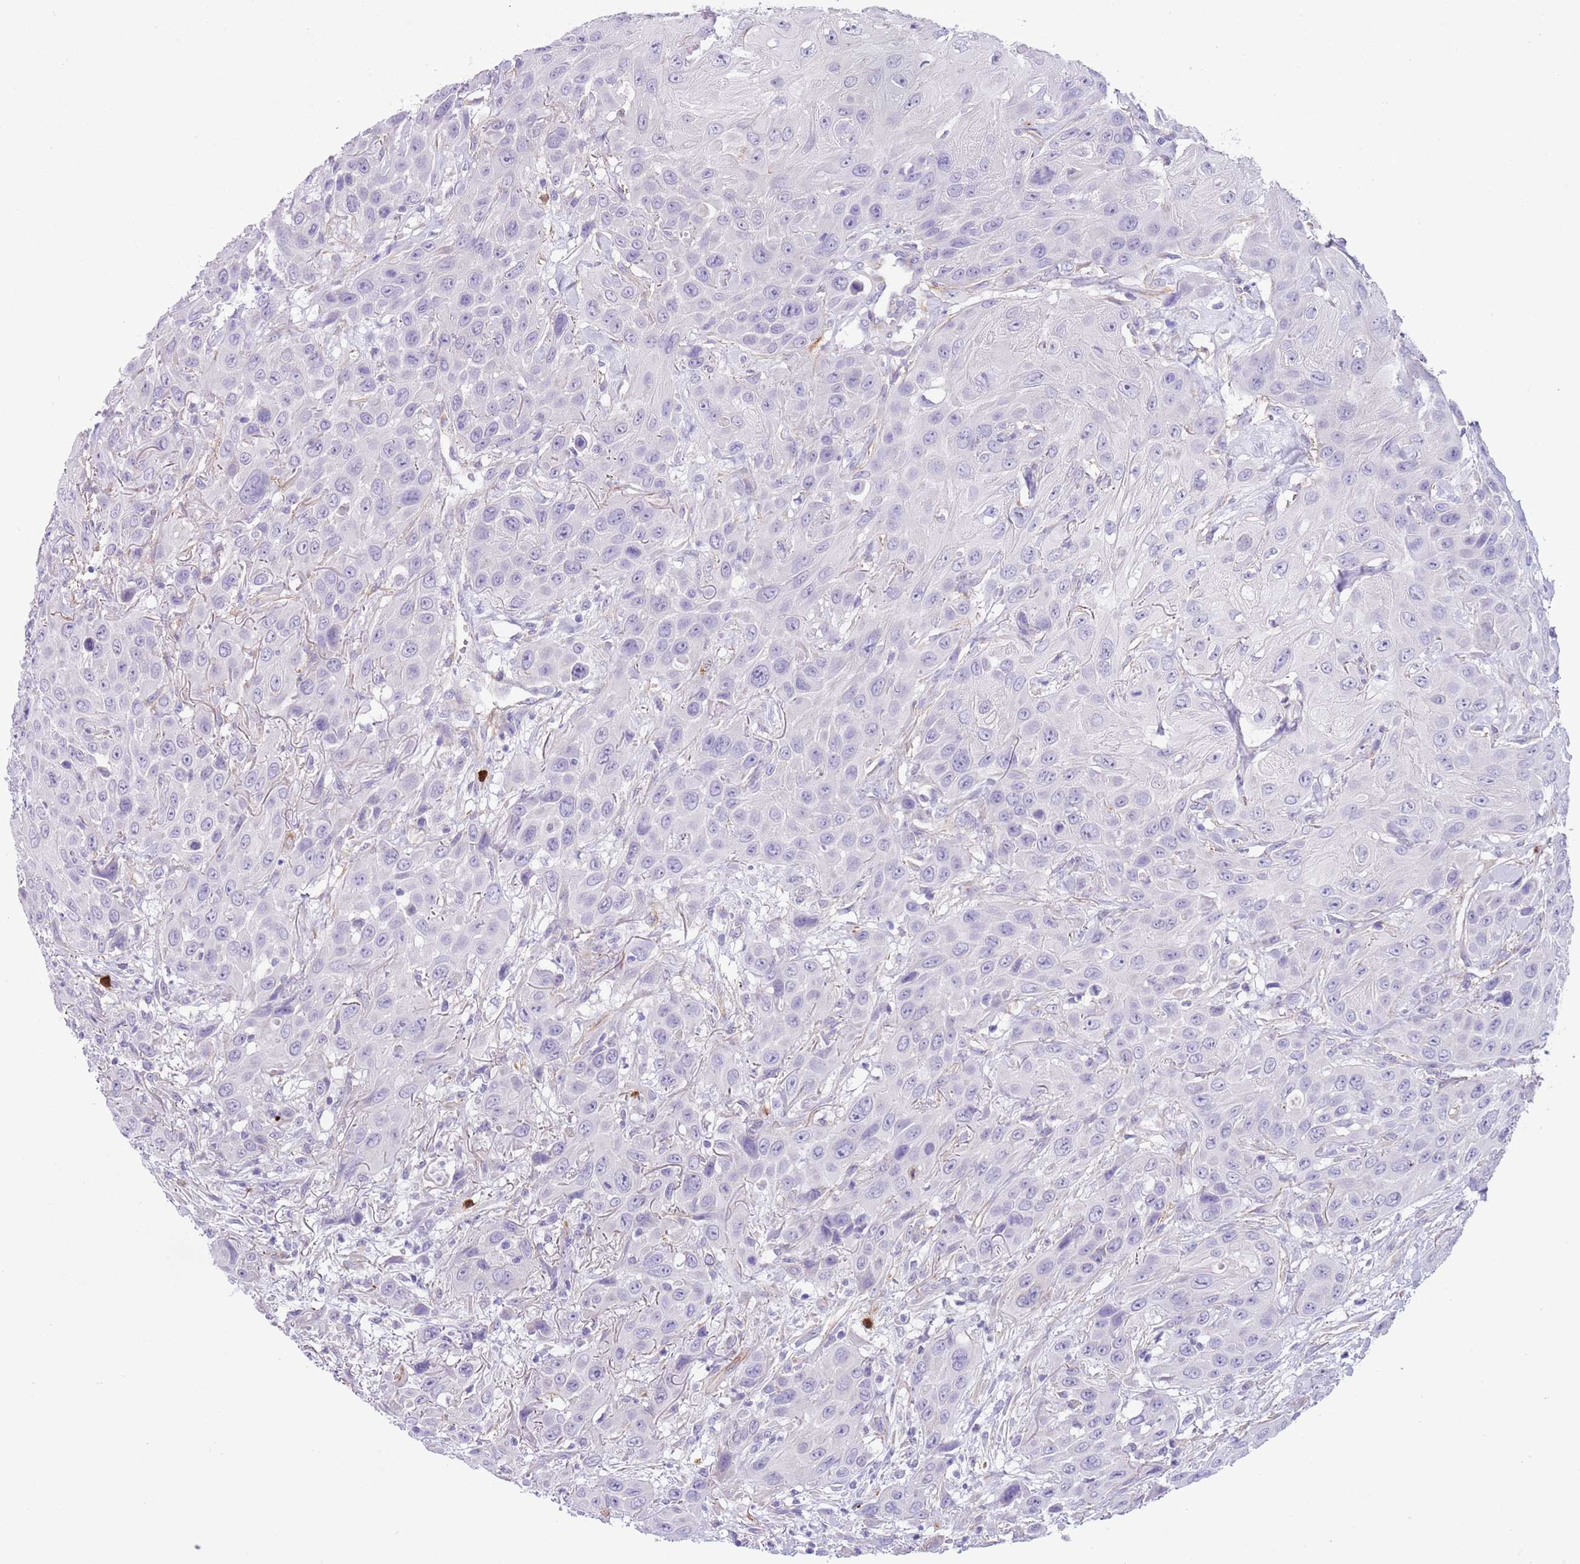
{"staining": {"intensity": "negative", "quantity": "none", "location": "none"}, "tissue": "head and neck cancer", "cell_type": "Tumor cells", "image_type": "cancer", "snomed": [{"axis": "morphology", "description": "Squamous cell carcinoma, NOS"}, {"axis": "topography", "description": "Head-Neck"}], "caption": "Protein analysis of head and neck squamous cell carcinoma exhibits no significant positivity in tumor cells.", "gene": "TSGA13", "patient": {"sex": "male", "age": 81}}